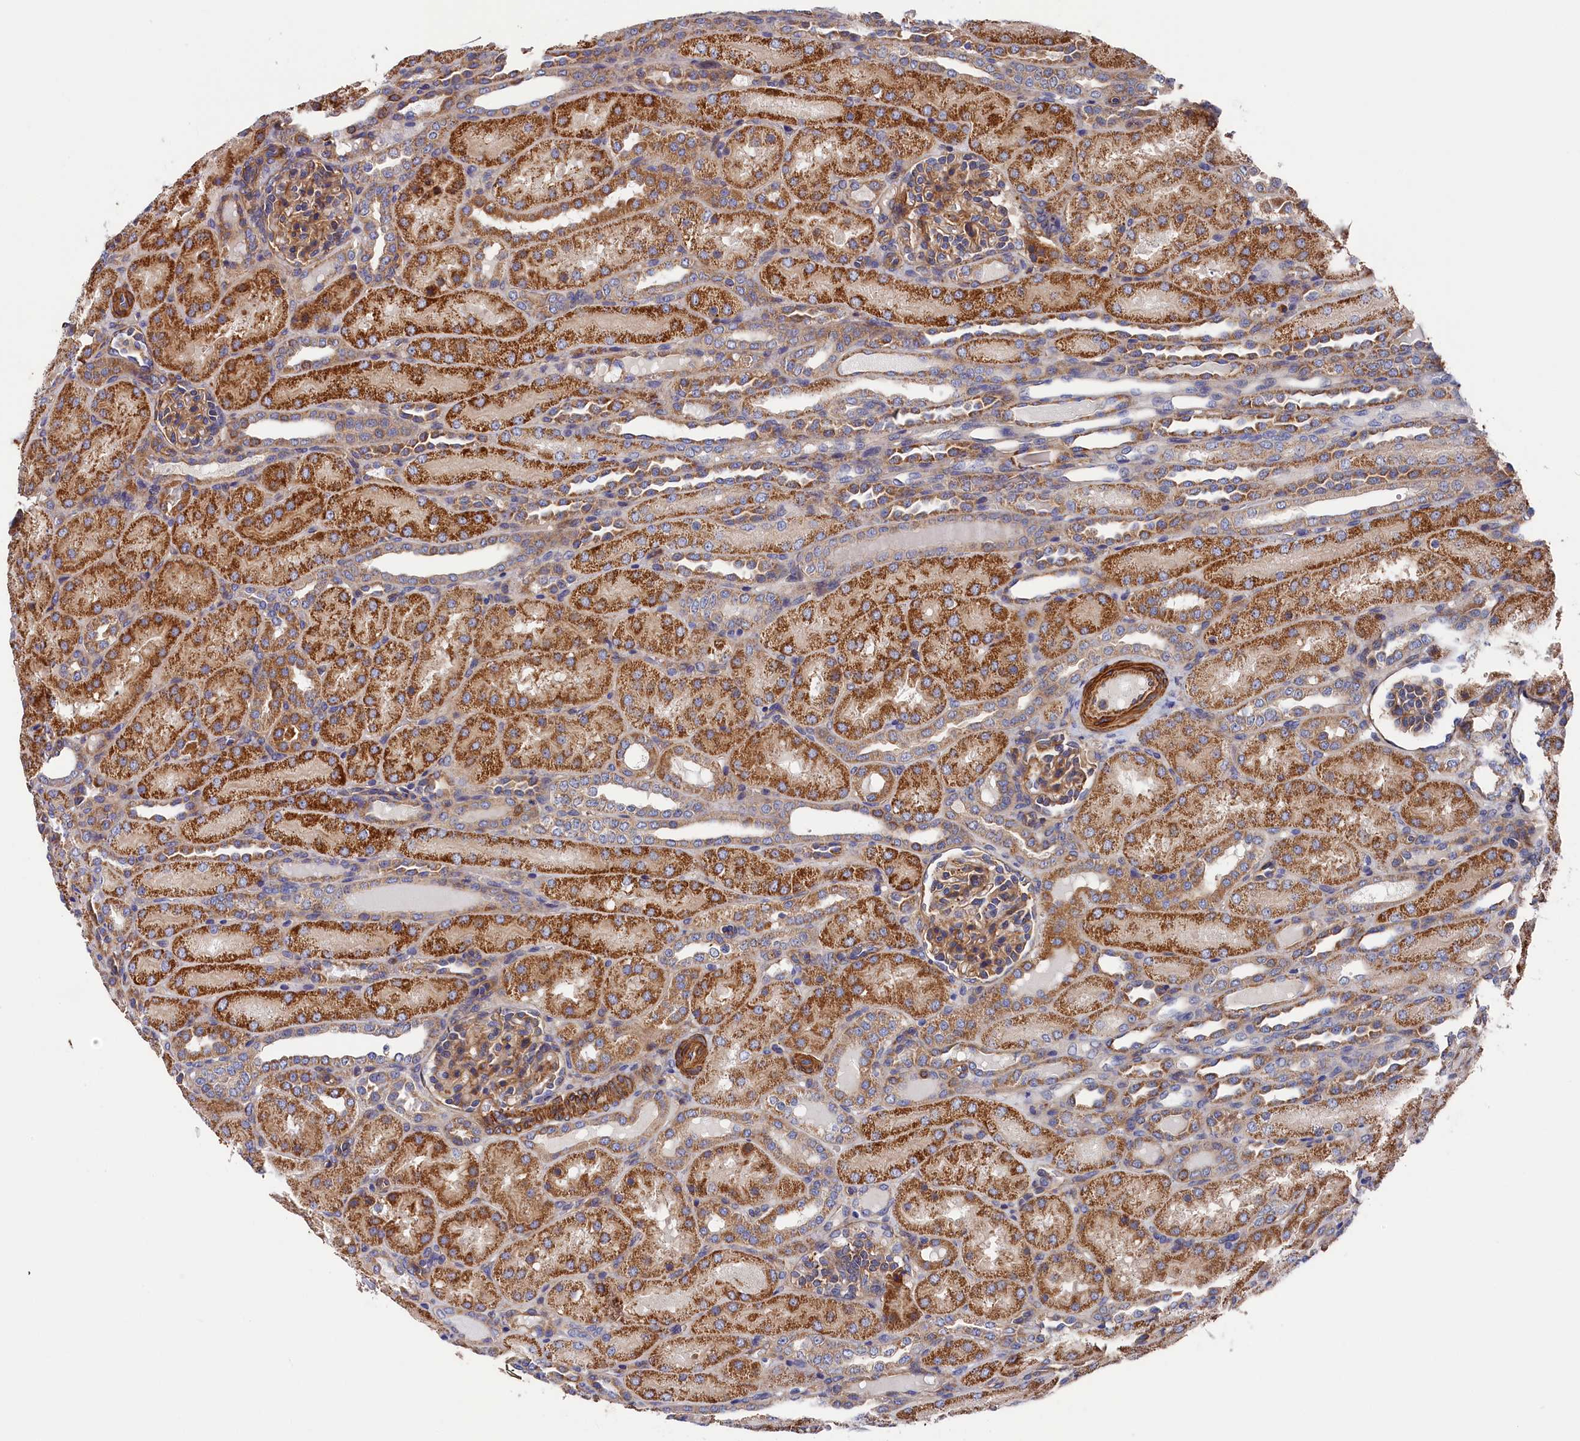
{"staining": {"intensity": "moderate", "quantity": ">75%", "location": "cytoplasmic/membranous"}, "tissue": "kidney", "cell_type": "Cells in glomeruli", "image_type": "normal", "snomed": [{"axis": "morphology", "description": "Normal tissue, NOS"}, {"axis": "topography", "description": "Kidney"}], "caption": "Protein staining demonstrates moderate cytoplasmic/membranous positivity in approximately >75% of cells in glomeruli in unremarkable kidney.", "gene": "LDHD", "patient": {"sex": "male", "age": 1}}